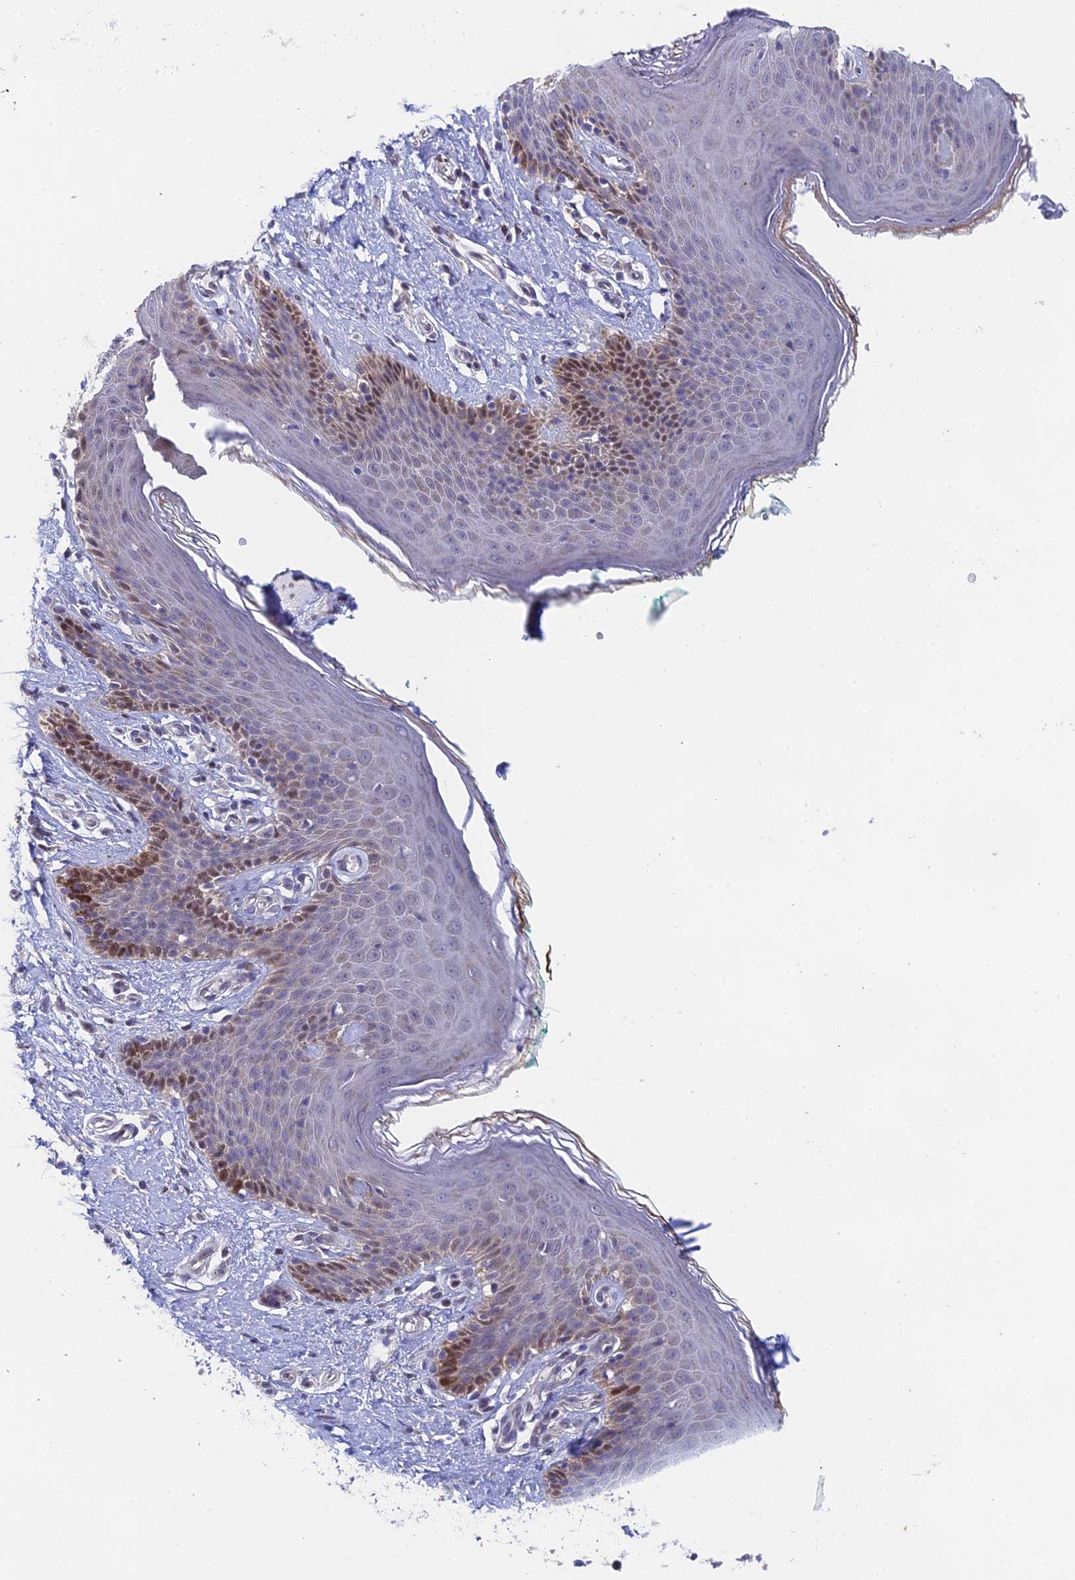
{"staining": {"intensity": "strong", "quantity": "<25%", "location": "cytoplasmic/membranous,nuclear"}, "tissue": "skin", "cell_type": "Epidermal cells", "image_type": "normal", "snomed": [{"axis": "morphology", "description": "Normal tissue, NOS"}, {"axis": "topography", "description": "Vulva"}], "caption": "High-power microscopy captured an immunohistochemistry (IHC) photomicrograph of benign skin, revealing strong cytoplasmic/membranous,nuclear staining in approximately <25% of epidermal cells.", "gene": "MRPL17", "patient": {"sex": "female", "age": 66}}